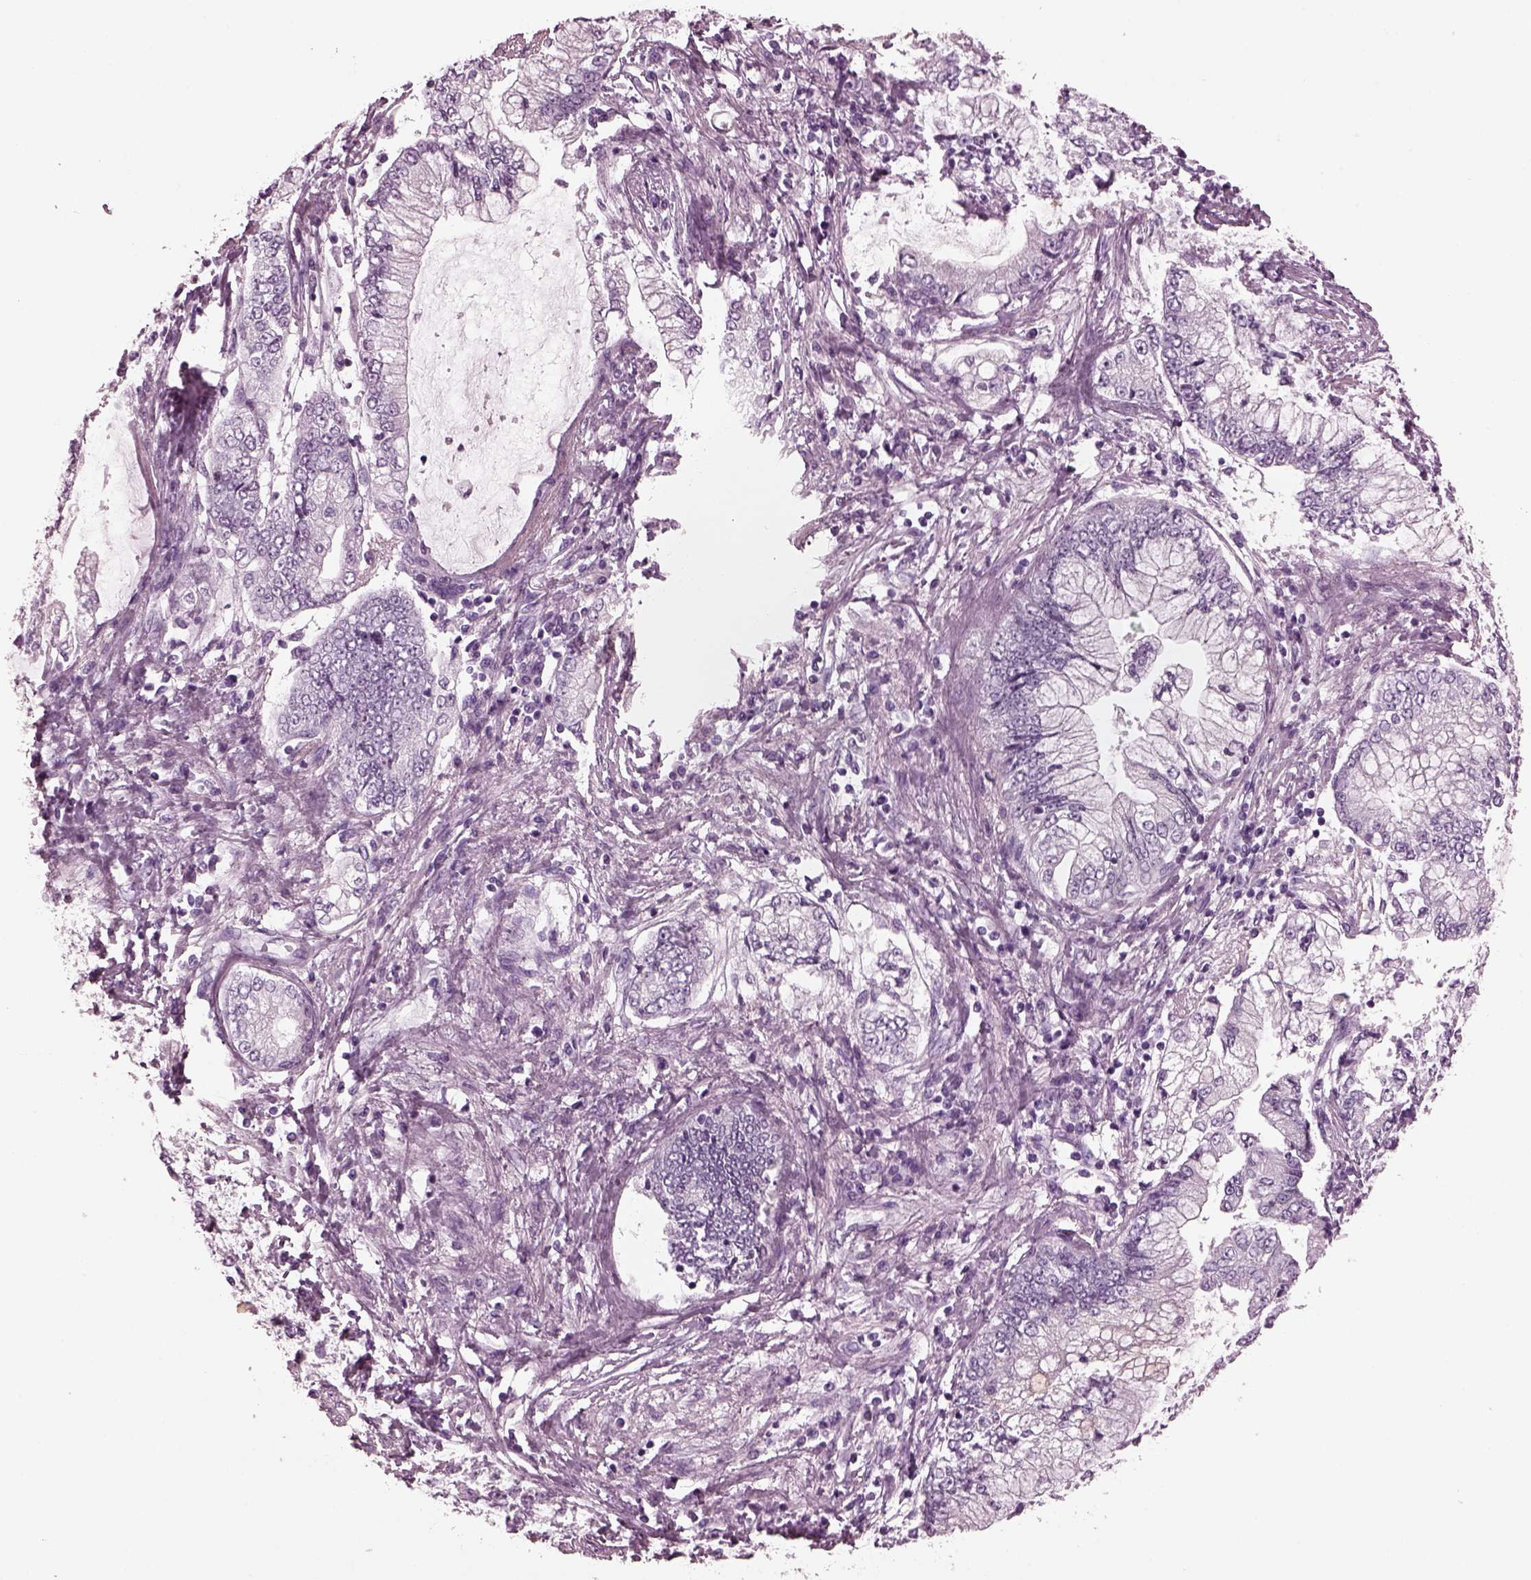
{"staining": {"intensity": "negative", "quantity": "none", "location": "none"}, "tissue": "stomach cancer", "cell_type": "Tumor cells", "image_type": "cancer", "snomed": [{"axis": "morphology", "description": "Adenocarcinoma, NOS"}, {"axis": "topography", "description": "Stomach, upper"}], "caption": "This is an IHC image of adenocarcinoma (stomach). There is no expression in tumor cells.", "gene": "MIB2", "patient": {"sex": "female", "age": 74}}